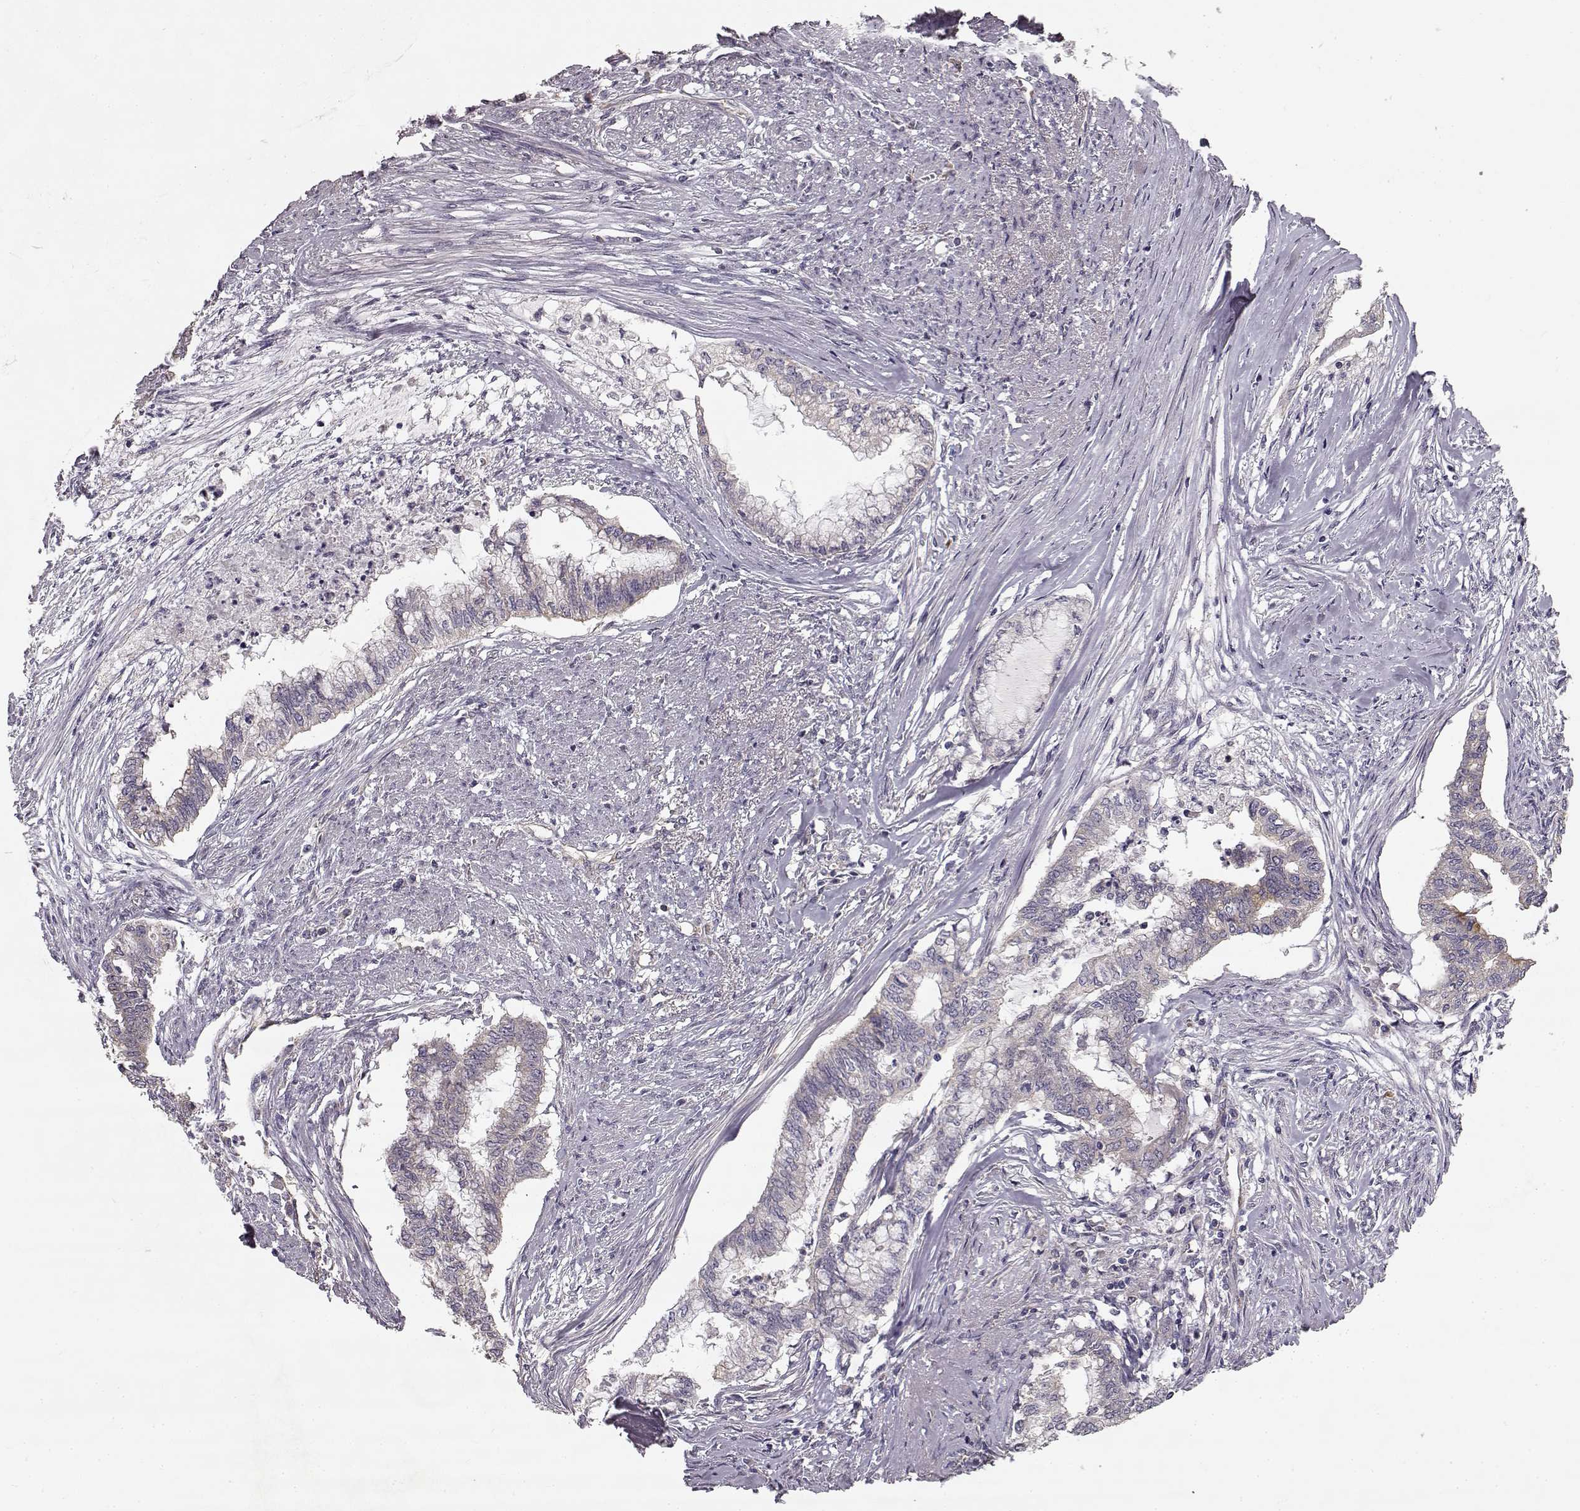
{"staining": {"intensity": "negative", "quantity": "none", "location": "none"}, "tissue": "endometrial cancer", "cell_type": "Tumor cells", "image_type": "cancer", "snomed": [{"axis": "morphology", "description": "Adenocarcinoma, NOS"}, {"axis": "topography", "description": "Endometrium"}], "caption": "The immunohistochemistry histopathology image has no significant expression in tumor cells of endometrial adenocarcinoma tissue.", "gene": "ERBB3", "patient": {"sex": "female", "age": 79}}